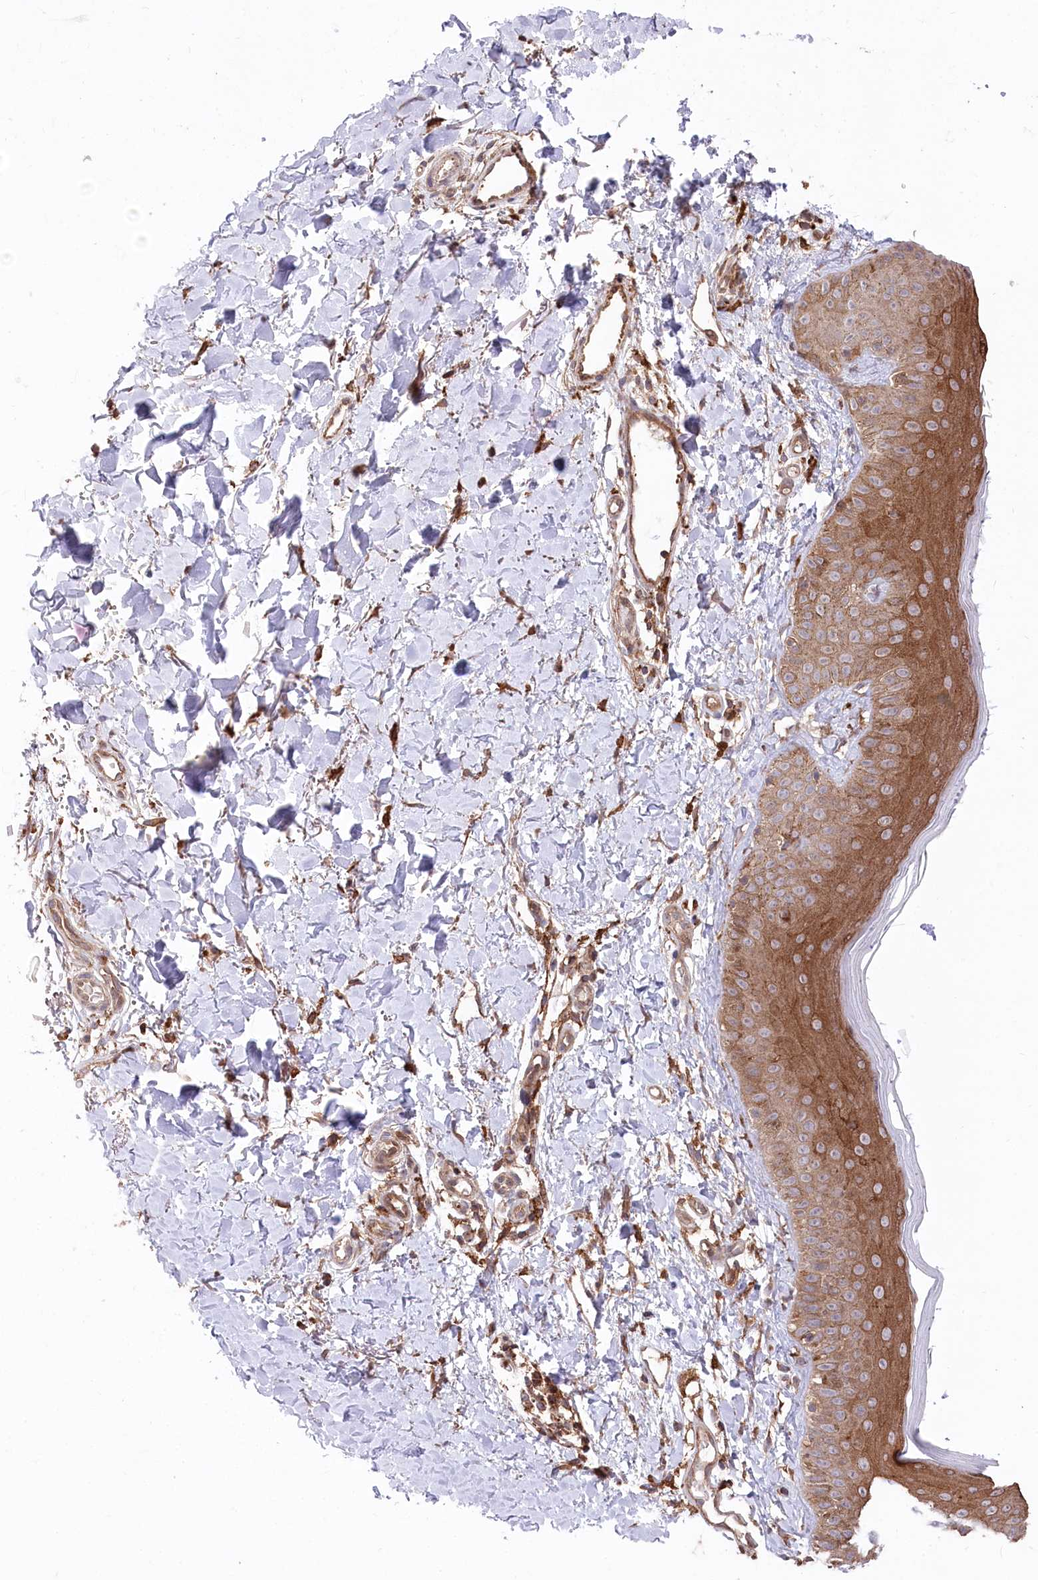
{"staining": {"intensity": "moderate", "quantity": ">75%", "location": "cytoplasmic/membranous"}, "tissue": "skin", "cell_type": "Fibroblasts", "image_type": "normal", "snomed": [{"axis": "morphology", "description": "Normal tissue, NOS"}, {"axis": "topography", "description": "Skin"}], "caption": "Unremarkable skin reveals moderate cytoplasmic/membranous positivity in about >75% of fibroblasts.", "gene": "PPP1R21", "patient": {"sex": "male", "age": 52}}